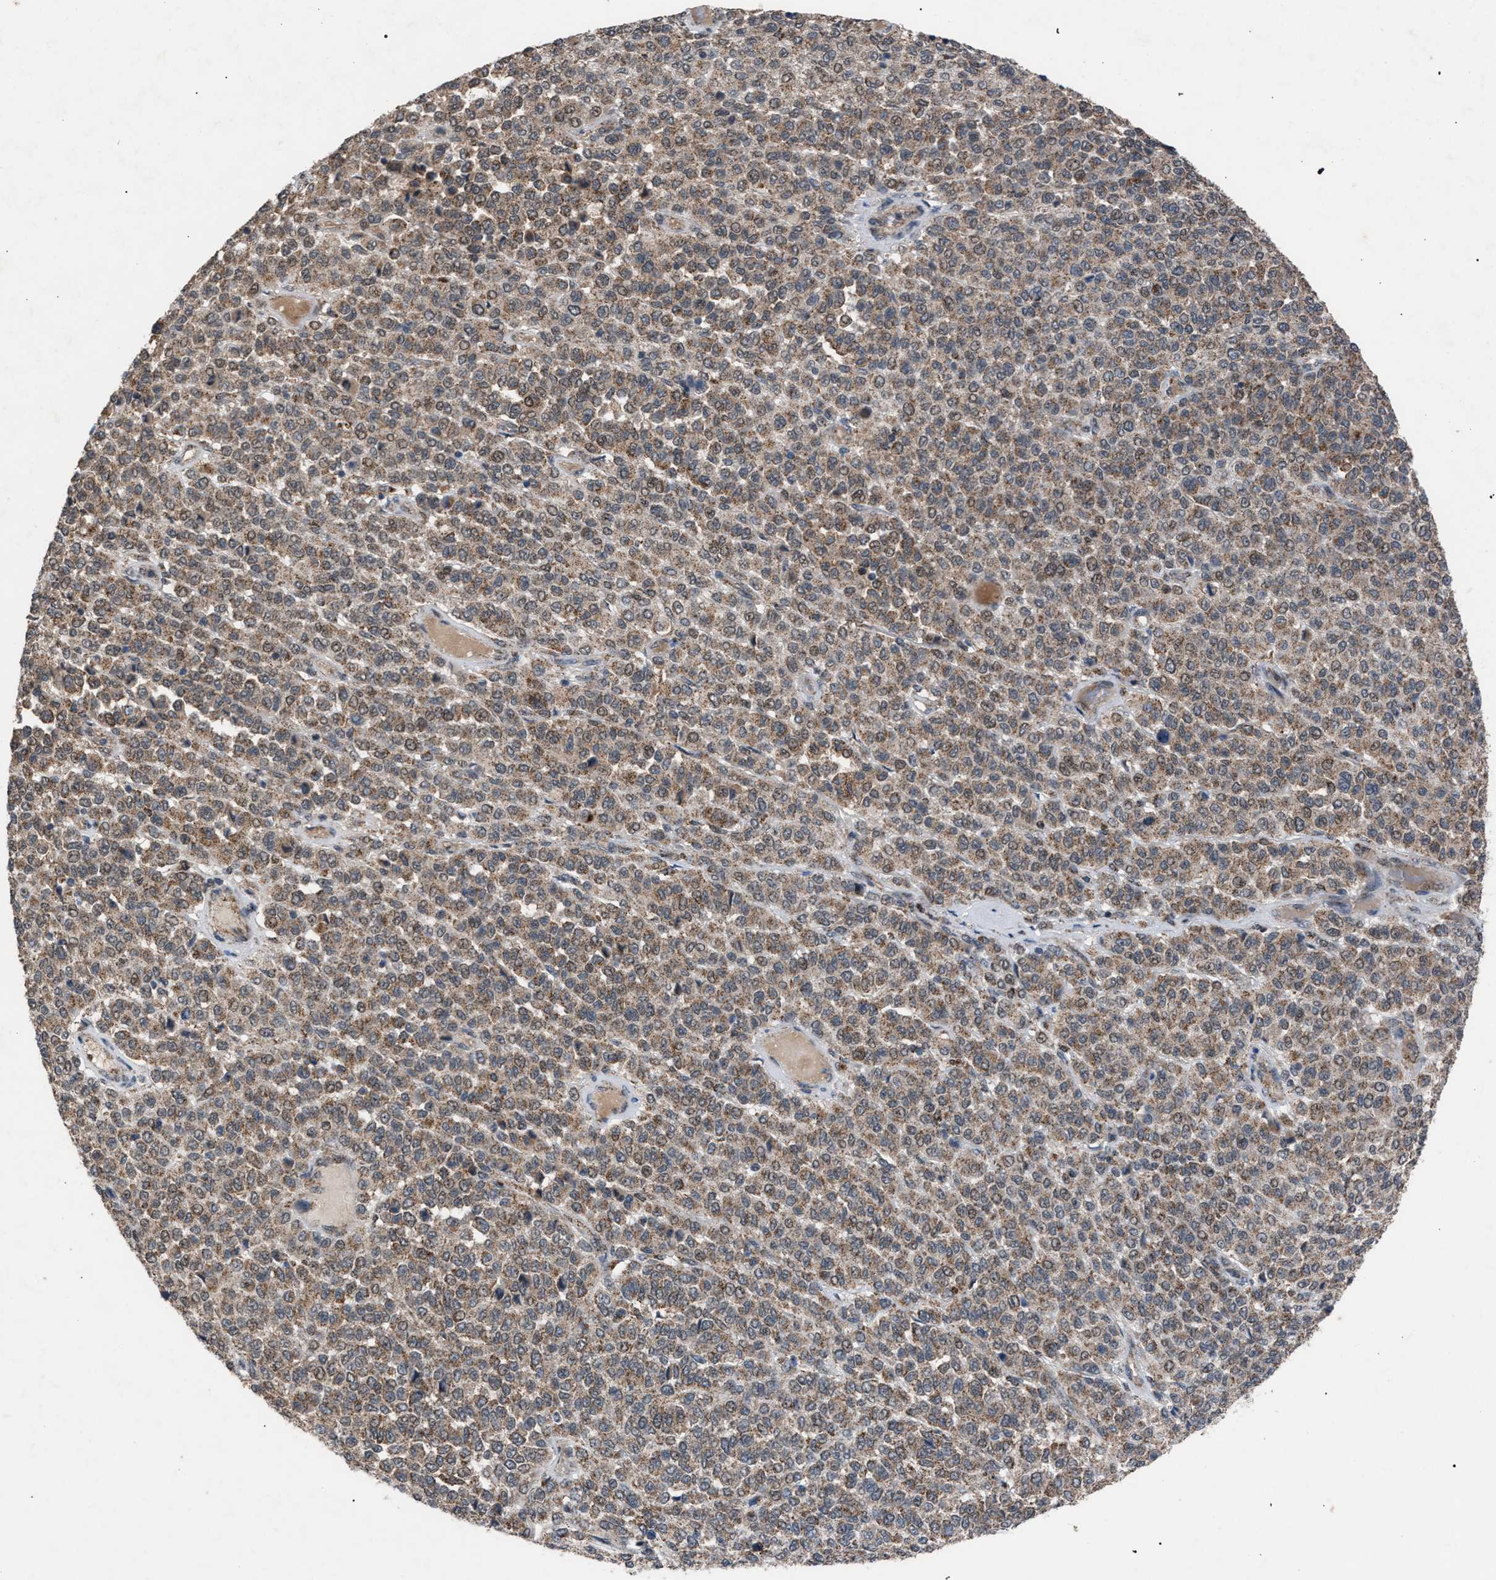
{"staining": {"intensity": "weak", "quantity": ">75%", "location": "cytoplasmic/membranous"}, "tissue": "melanoma", "cell_type": "Tumor cells", "image_type": "cancer", "snomed": [{"axis": "morphology", "description": "Malignant melanoma, Metastatic site"}, {"axis": "topography", "description": "Pancreas"}], "caption": "Malignant melanoma (metastatic site) was stained to show a protein in brown. There is low levels of weak cytoplasmic/membranous staining in approximately >75% of tumor cells.", "gene": "HSD17B4", "patient": {"sex": "female", "age": 30}}